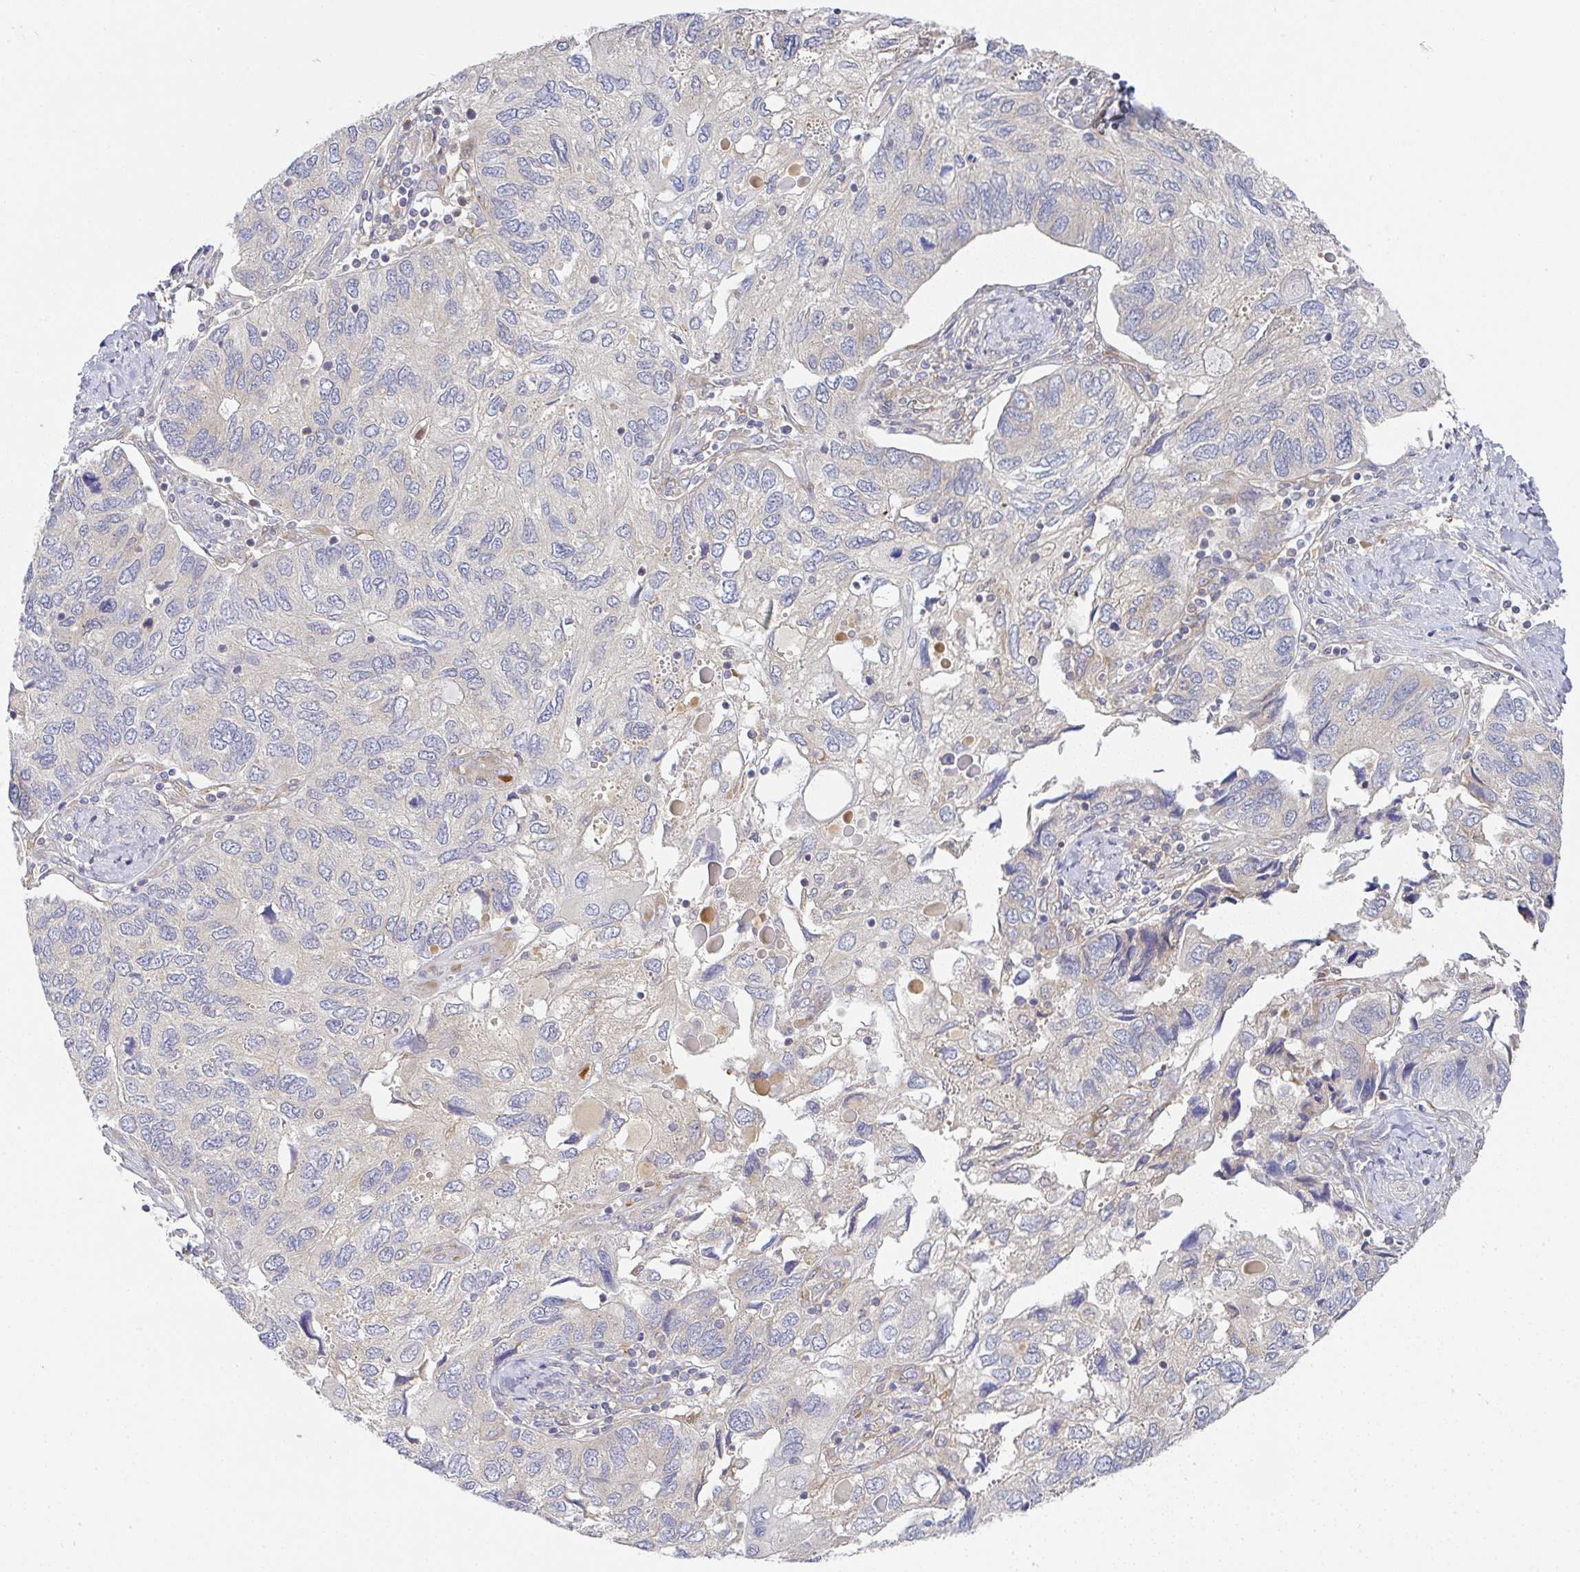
{"staining": {"intensity": "negative", "quantity": "none", "location": "none"}, "tissue": "endometrial cancer", "cell_type": "Tumor cells", "image_type": "cancer", "snomed": [{"axis": "morphology", "description": "Carcinoma, NOS"}, {"axis": "topography", "description": "Uterus"}], "caption": "Endometrial cancer (carcinoma) was stained to show a protein in brown. There is no significant staining in tumor cells.", "gene": "DERL2", "patient": {"sex": "female", "age": 76}}